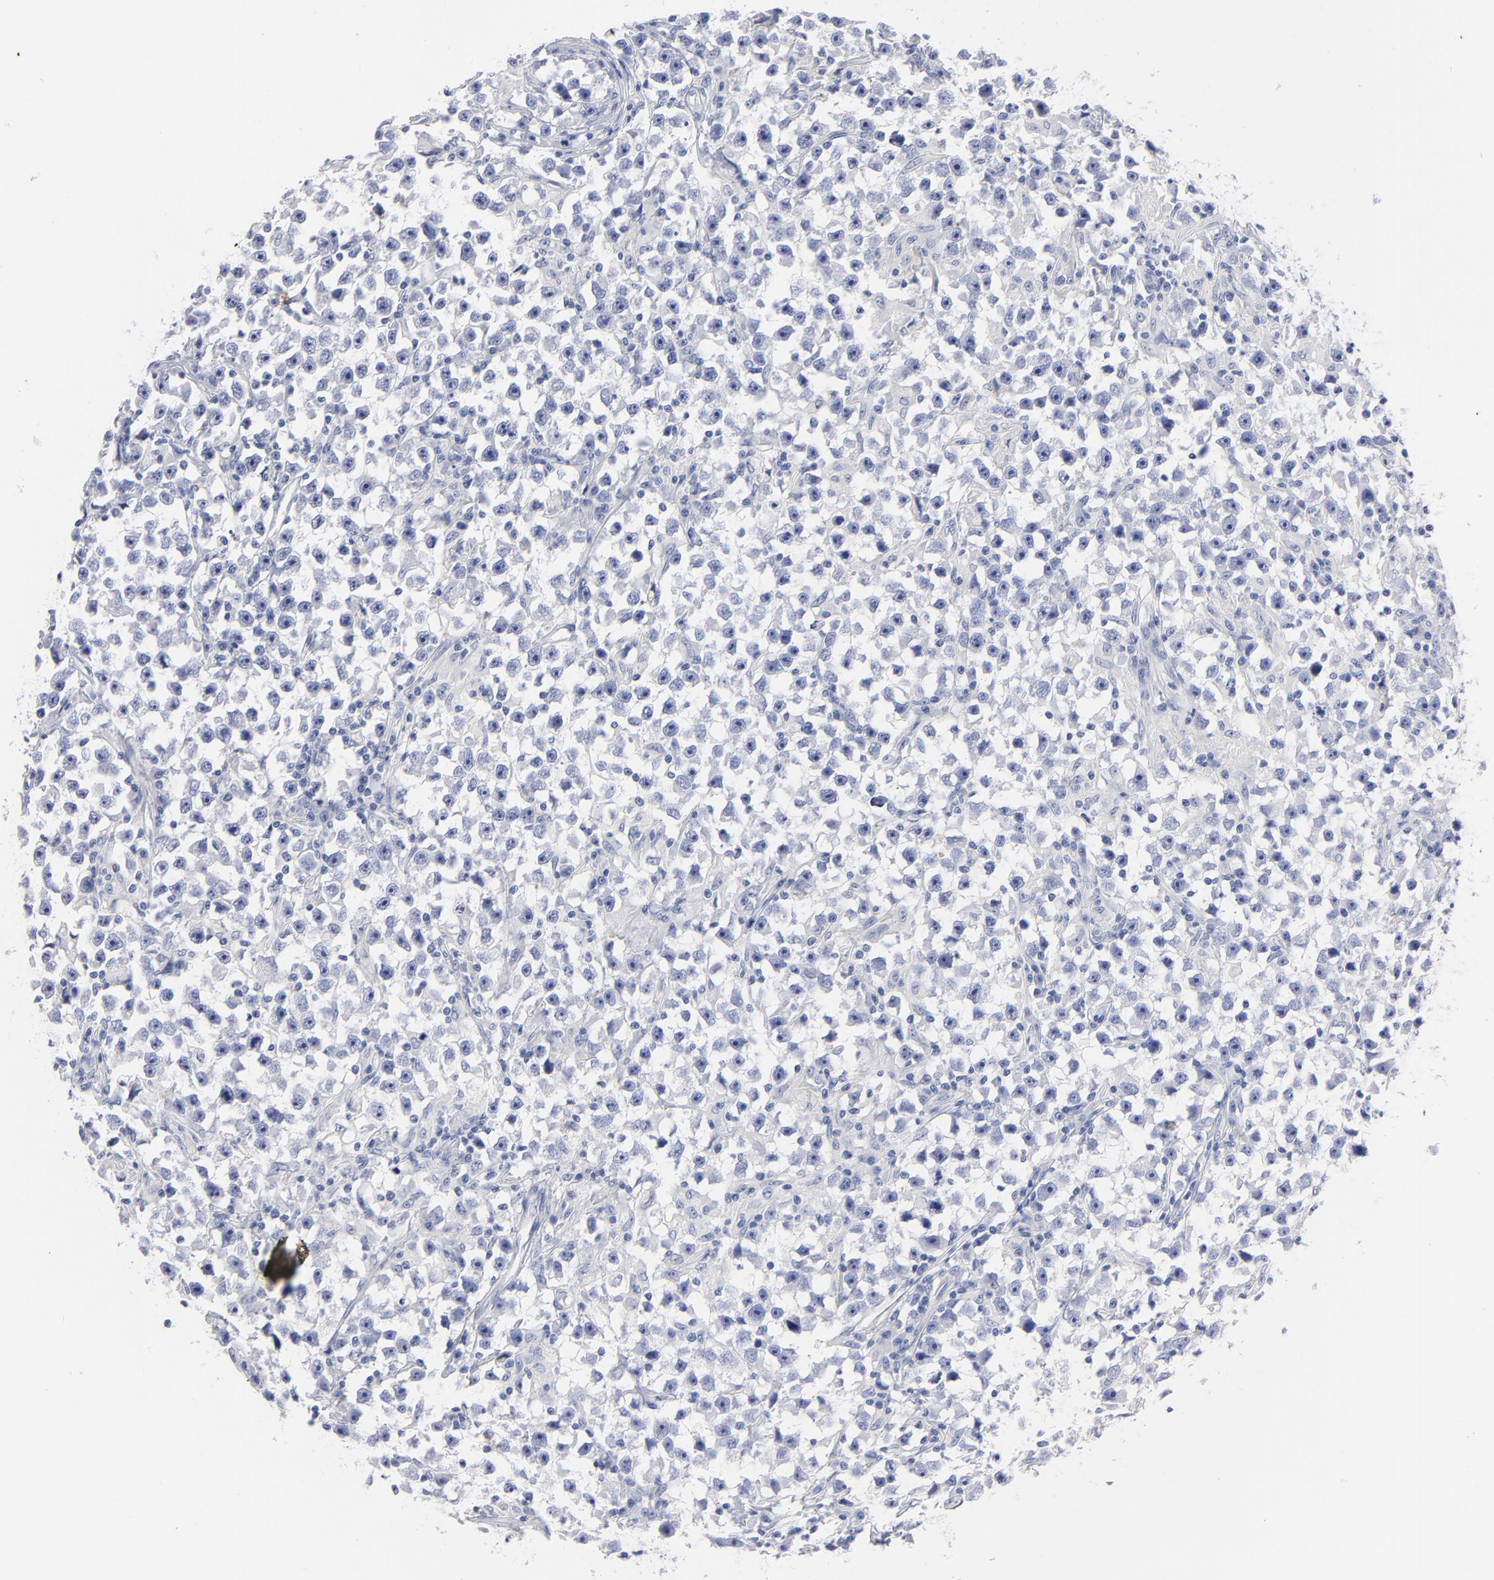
{"staining": {"intensity": "negative", "quantity": "none", "location": "none"}, "tissue": "testis cancer", "cell_type": "Tumor cells", "image_type": "cancer", "snomed": [{"axis": "morphology", "description": "Seminoma, NOS"}, {"axis": "topography", "description": "Testis"}], "caption": "High power microscopy histopathology image of an immunohistochemistry micrograph of testis seminoma, revealing no significant staining in tumor cells.", "gene": "ACY1", "patient": {"sex": "male", "age": 33}}